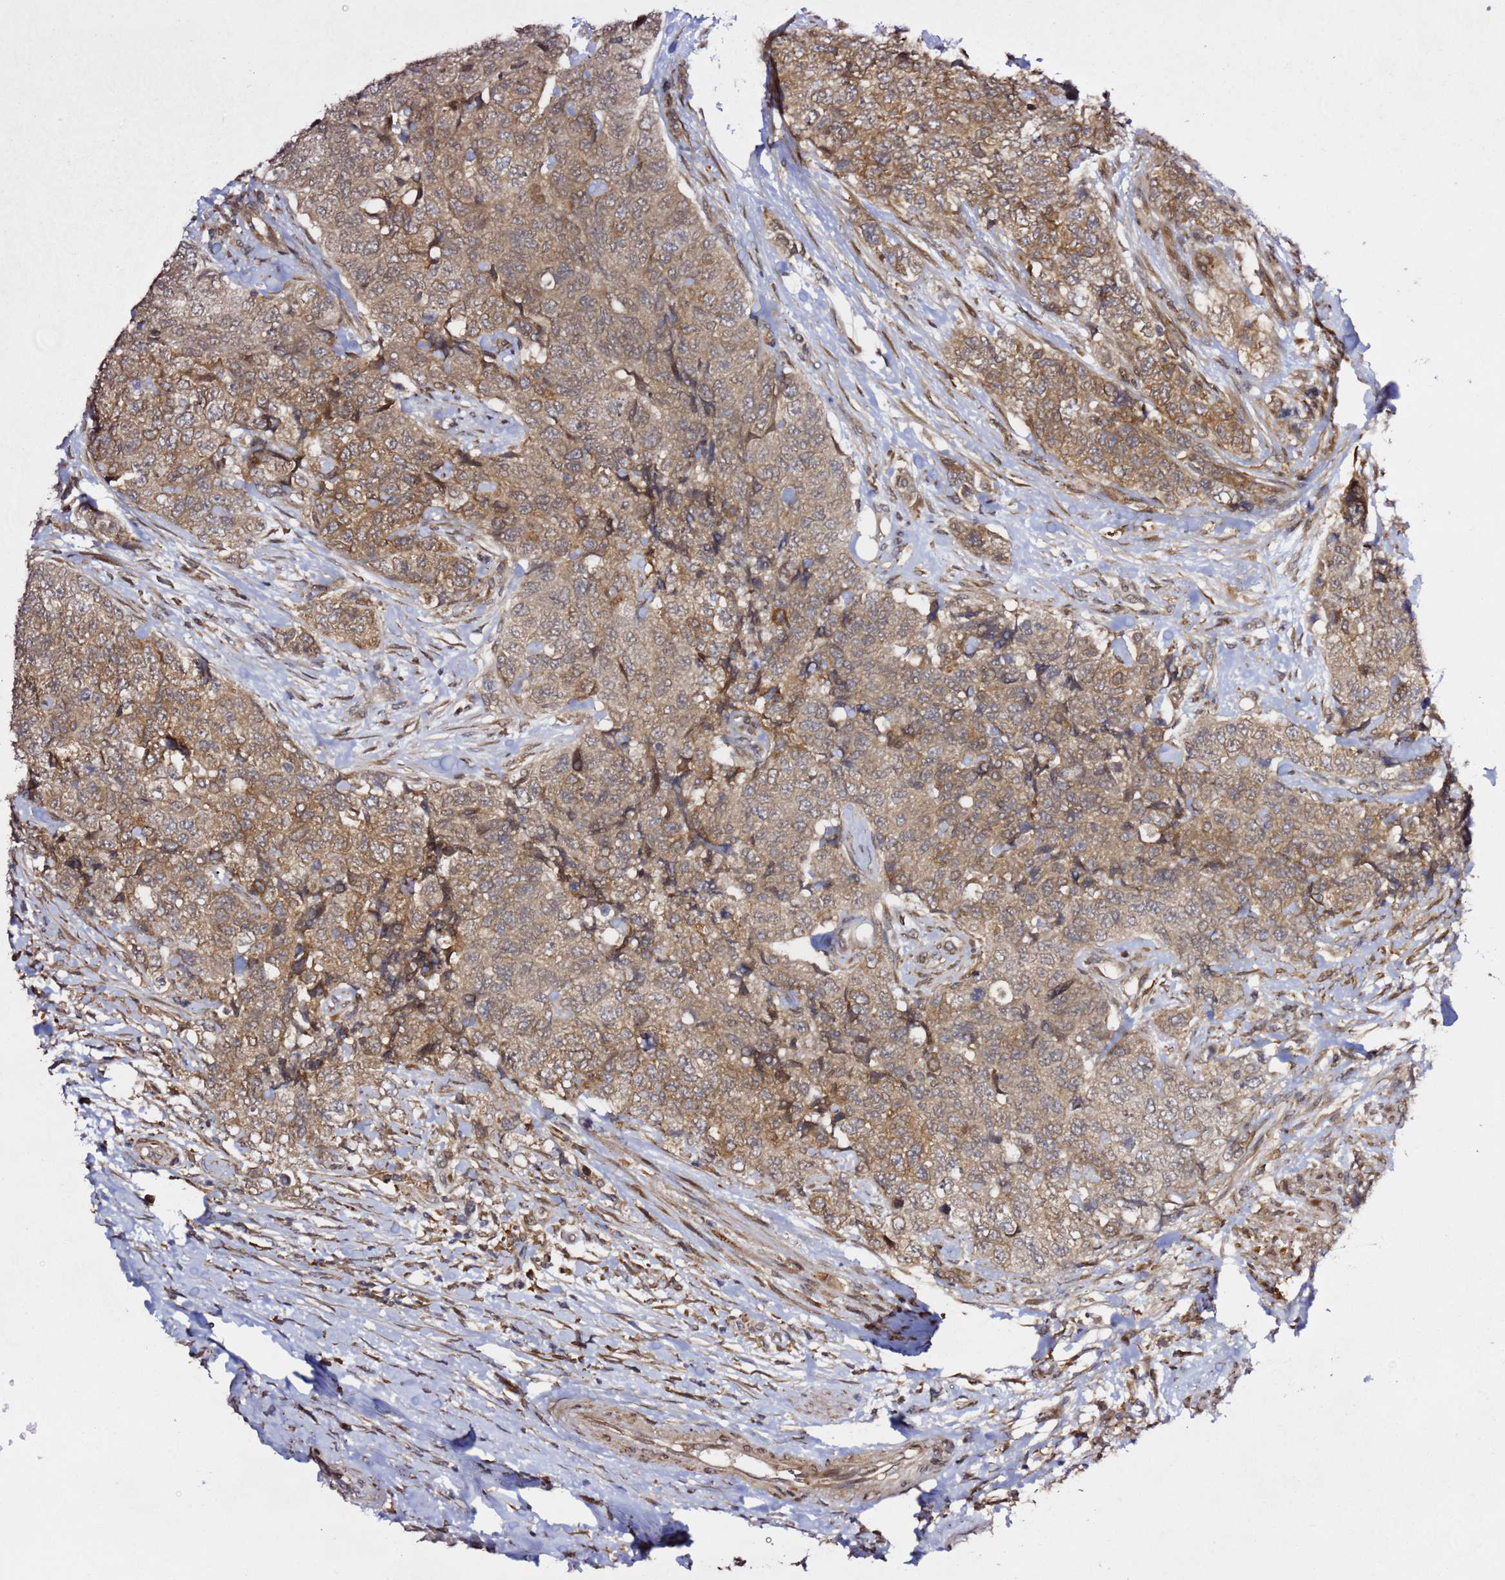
{"staining": {"intensity": "moderate", "quantity": ">75%", "location": "cytoplasmic/membranous"}, "tissue": "urothelial cancer", "cell_type": "Tumor cells", "image_type": "cancer", "snomed": [{"axis": "morphology", "description": "Urothelial carcinoma, High grade"}, {"axis": "topography", "description": "Urinary bladder"}], "caption": "Urothelial carcinoma (high-grade) stained with a protein marker displays moderate staining in tumor cells.", "gene": "PRKAB2", "patient": {"sex": "female", "age": 78}}